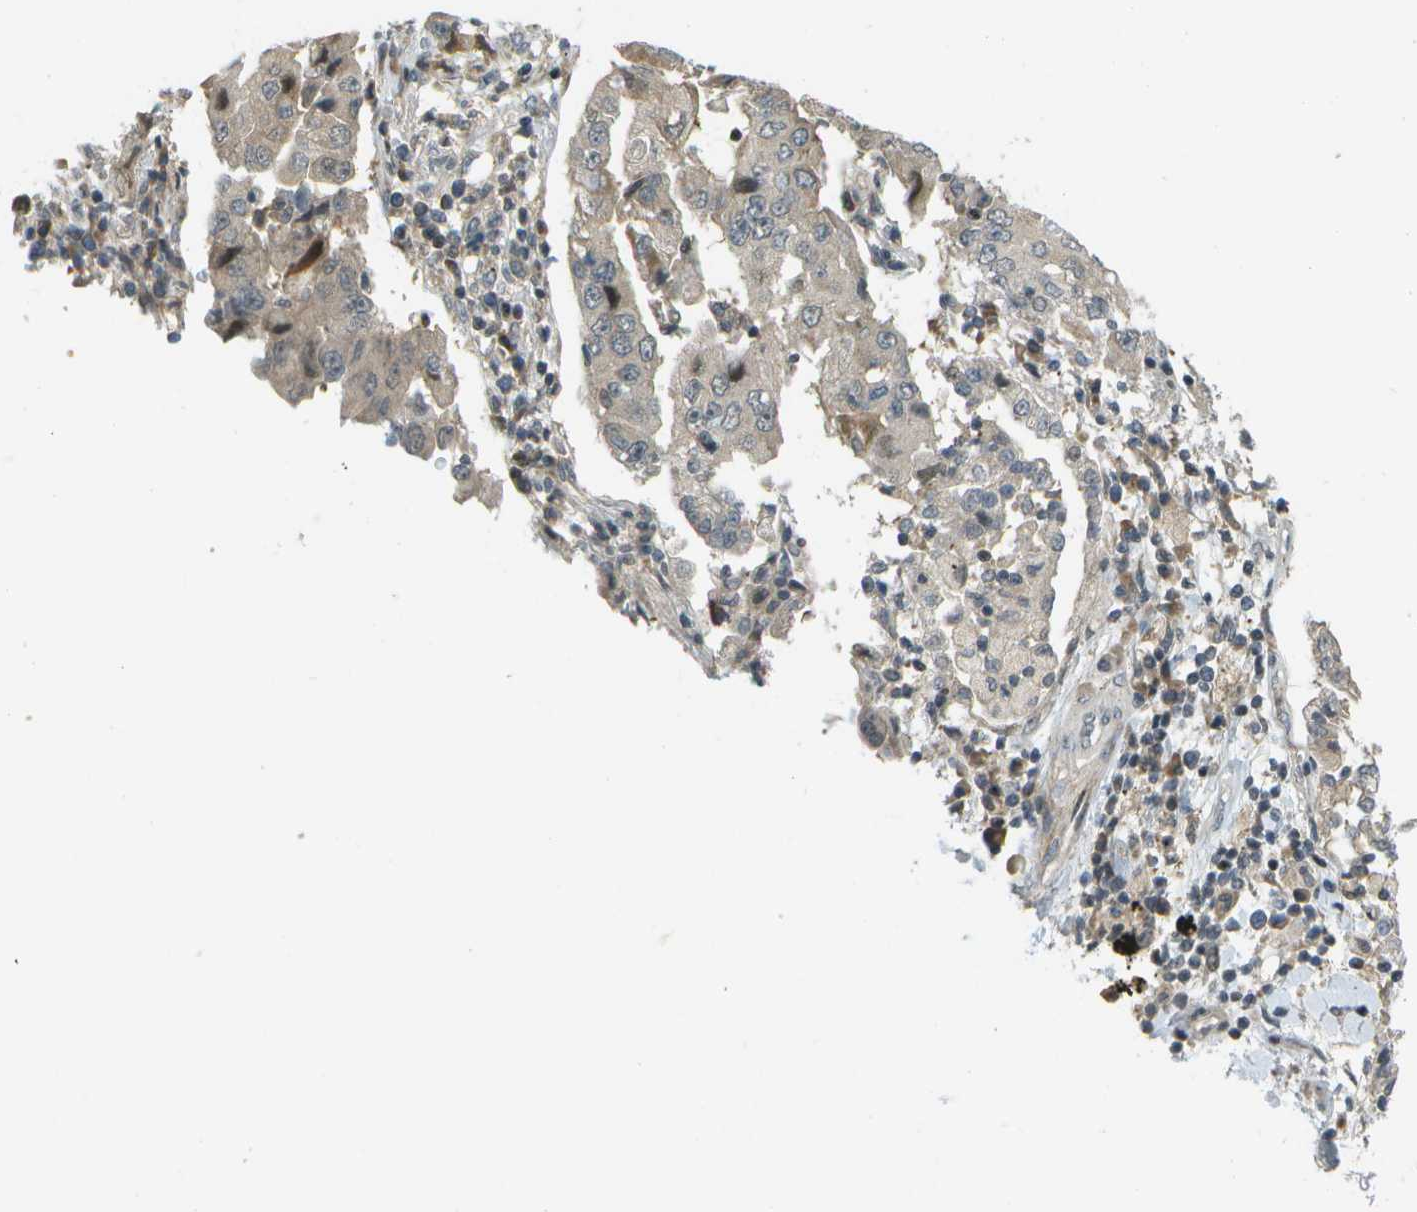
{"staining": {"intensity": "moderate", "quantity": "25%-75%", "location": "cytoplasmic/membranous"}, "tissue": "lung cancer", "cell_type": "Tumor cells", "image_type": "cancer", "snomed": [{"axis": "morphology", "description": "Adenocarcinoma, NOS"}, {"axis": "topography", "description": "Lung"}], "caption": "Adenocarcinoma (lung) tissue exhibits moderate cytoplasmic/membranous expression in about 25%-75% of tumor cells", "gene": "WNK2", "patient": {"sex": "female", "age": 65}}